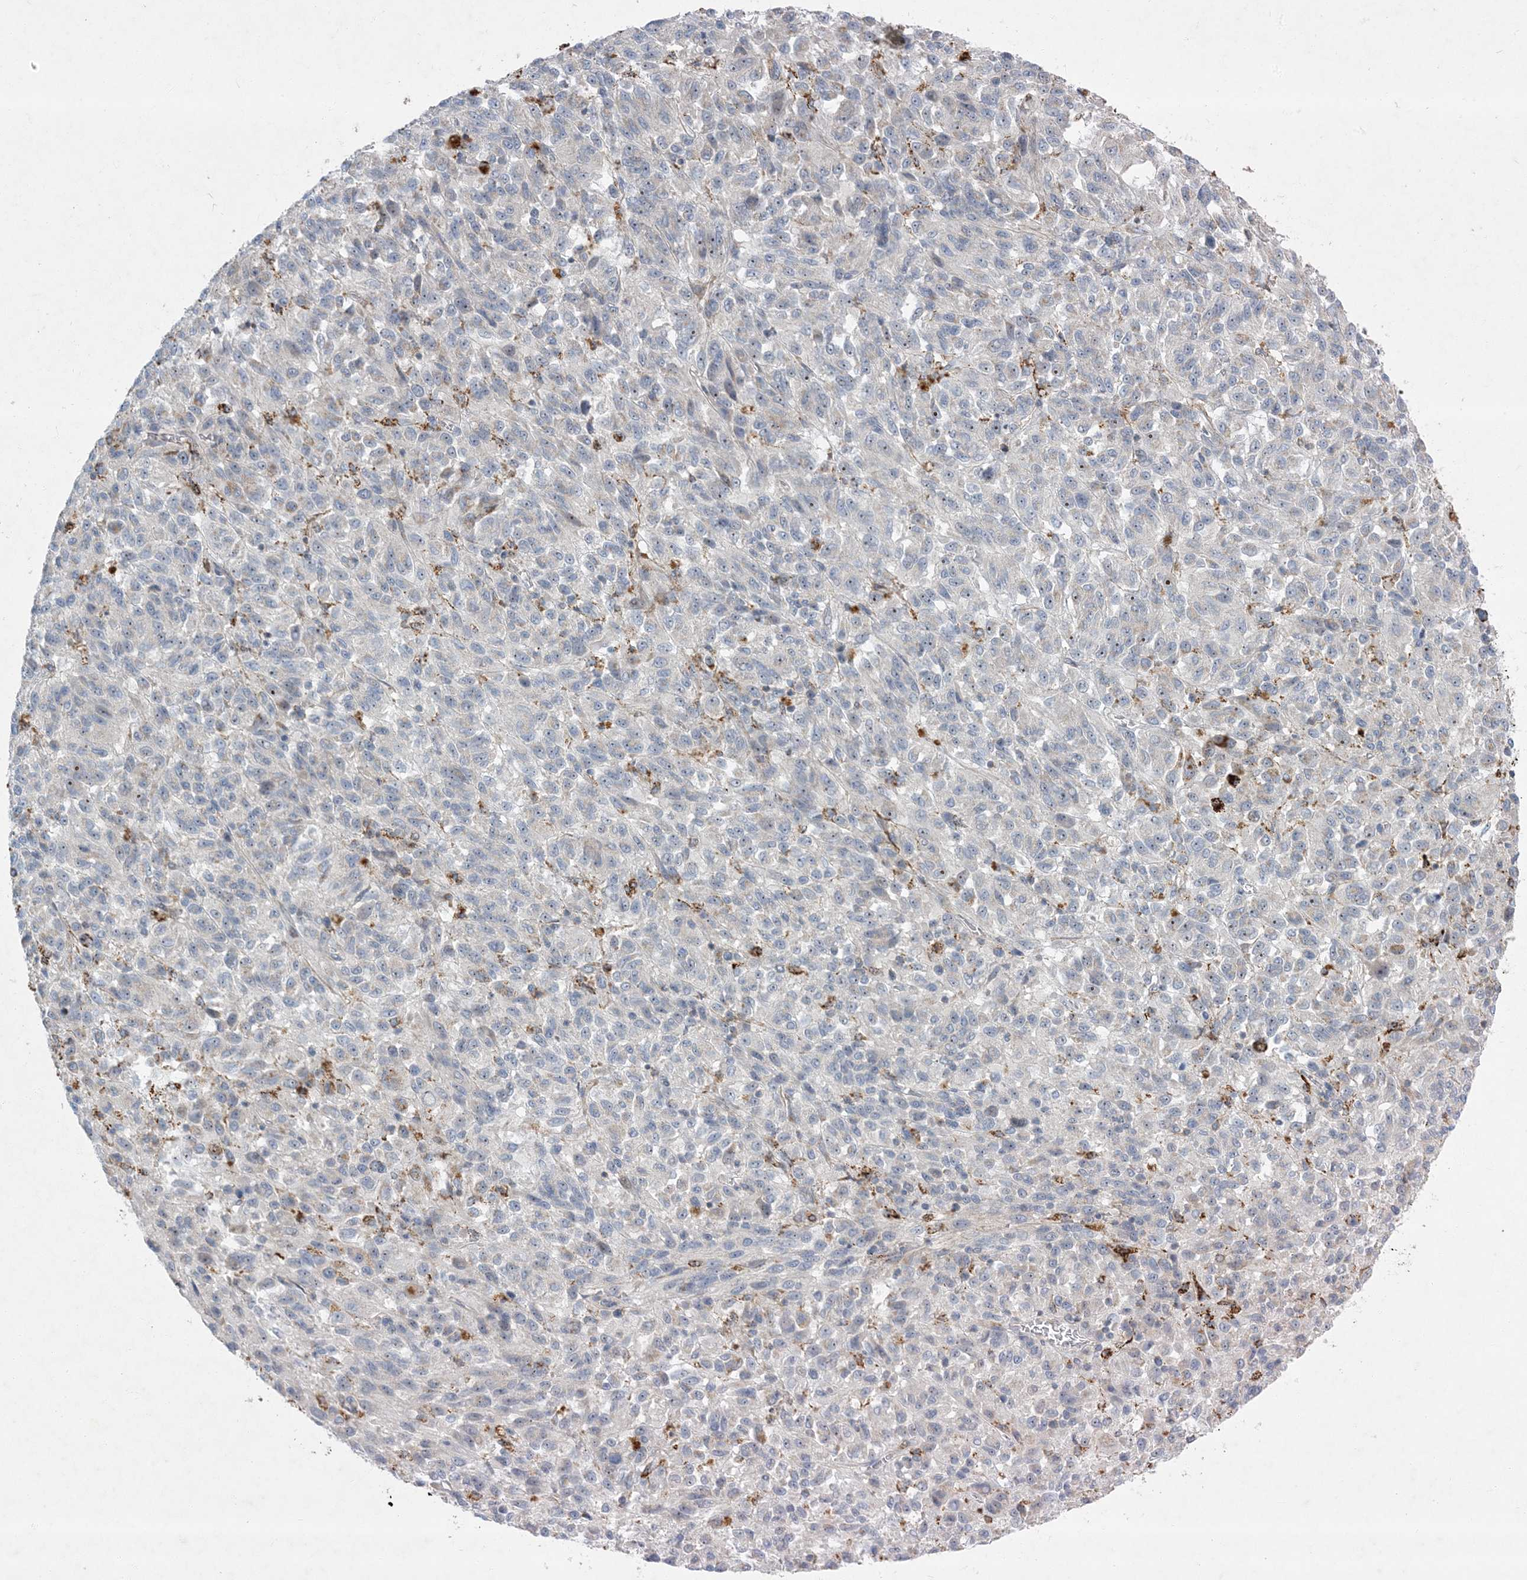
{"staining": {"intensity": "negative", "quantity": "none", "location": "none"}, "tissue": "melanoma", "cell_type": "Tumor cells", "image_type": "cancer", "snomed": [{"axis": "morphology", "description": "Malignant melanoma, Metastatic site"}, {"axis": "topography", "description": "Lung"}], "caption": "Melanoma stained for a protein using IHC reveals no positivity tumor cells.", "gene": "LTN1", "patient": {"sex": "male", "age": 64}}